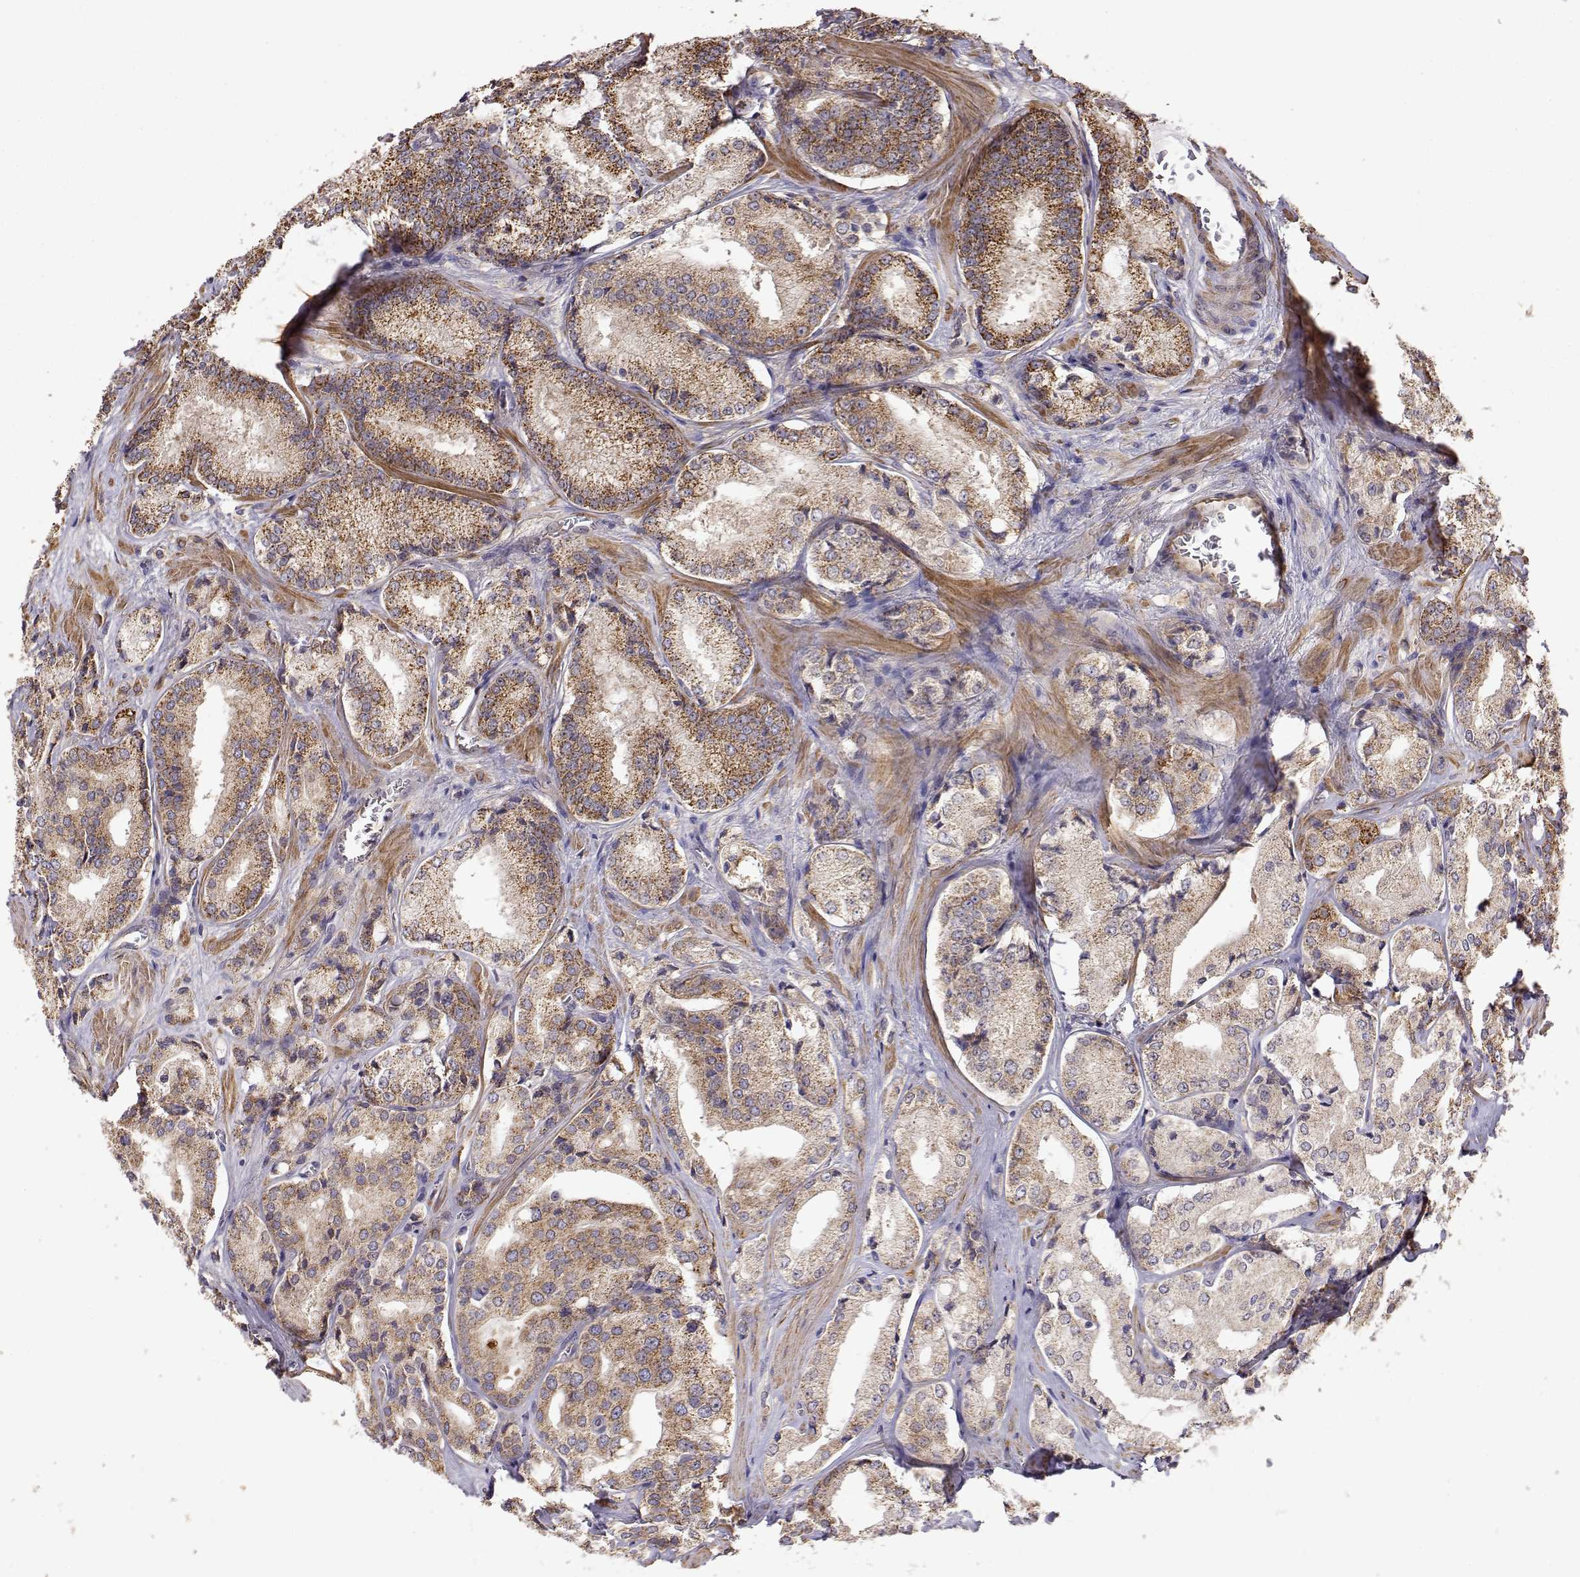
{"staining": {"intensity": "strong", "quantity": ">75%", "location": "cytoplasmic/membranous"}, "tissue": "prostate cancer", "cell_type": "Tumor cells", "image_type": "cancer", "snomed": [{"axis": "morphology", "description": "Adenocarcinoma, Low grade"}, {"axis": "topography", "description": "Prostate"}], "caption": "Human adenocarcinoma (low-grade) (prostate) stained for a protein (brown) demonstrates strong cytoplasmic/membranous positive staining in about >75% of tumor cells.", "gene": "PAIP1", "patient": {"sex": "male", "age": 56}}